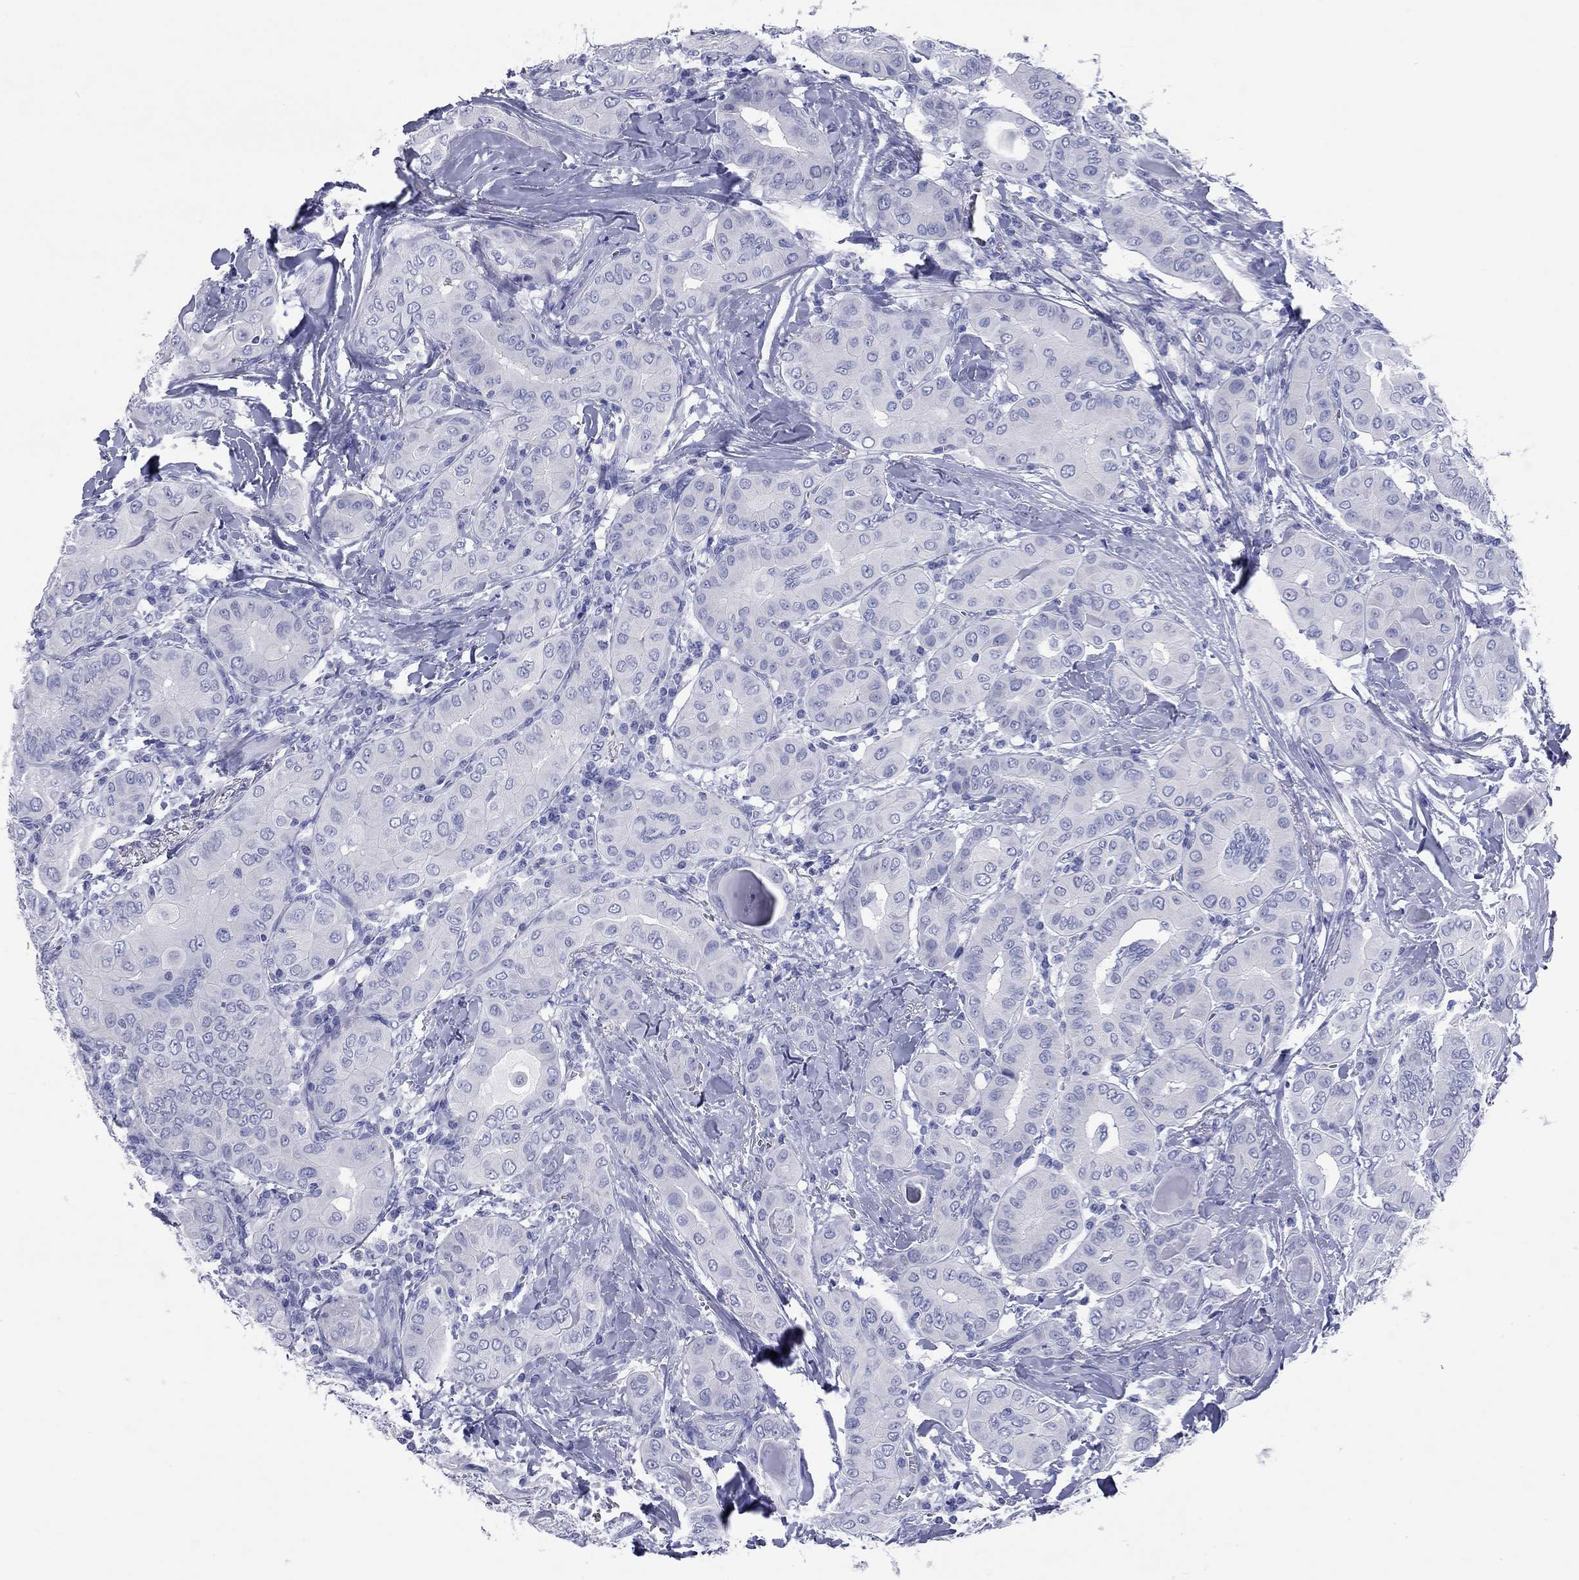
{"staining": {"intensity": "negative", "quantity": "none", "location": "none"}, "tissue": "thyroid cancer", "cell_type": "Tumor cells", "image_type": "cancer", "snomed": [{"axis": "morphology", "description": "Papillary adenocarcinoma, NOS"}, {"axis": "topography", "description": "Thyroid gland"}], "caption": "The immunohistochemistry photomicrograph has no significant expression in tumor cells of thyroid papillary adenocarcinoma tissue.", "gene": "CCNA1", "patient": {"sex": "female", "age": 37}}